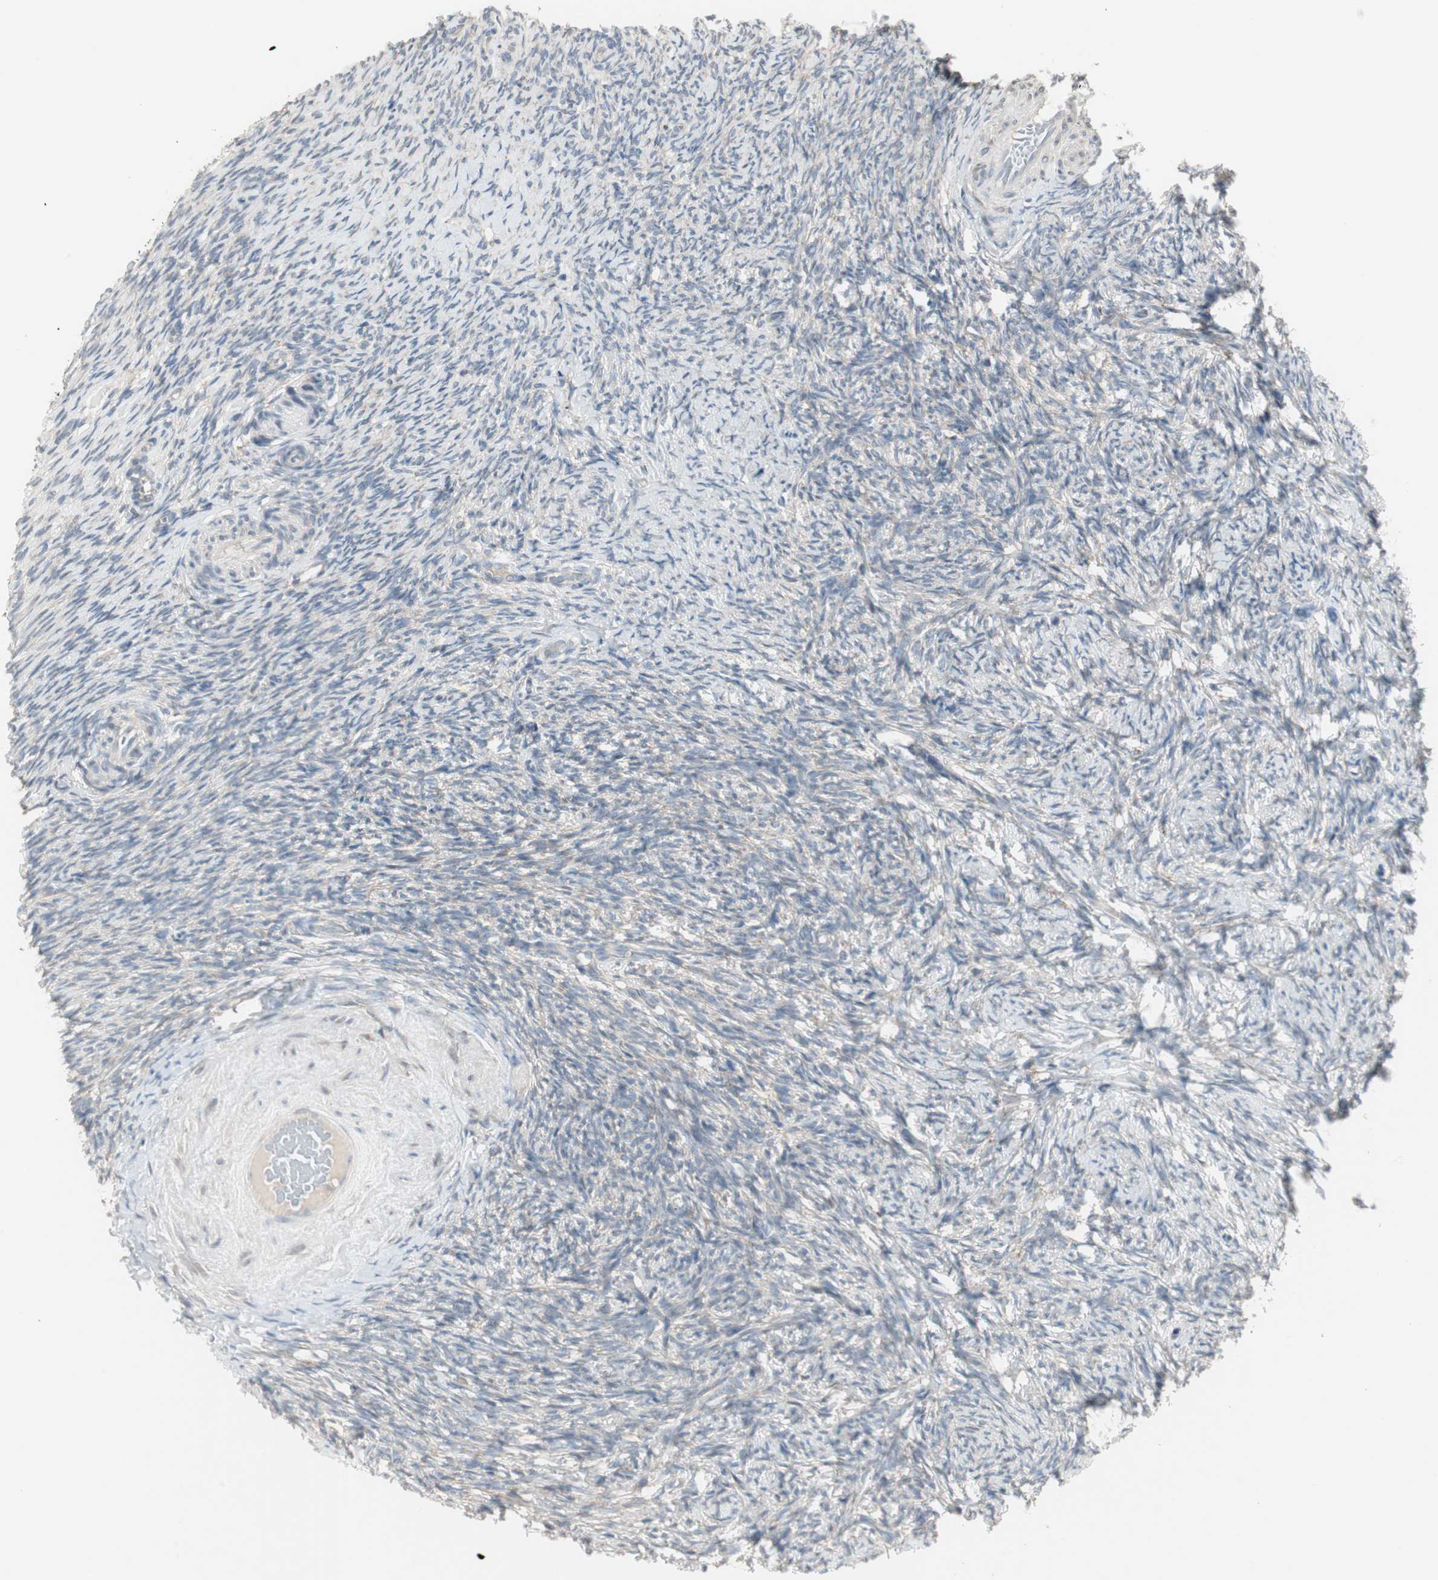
{"staining": {"intensity": "weak", "quantity": ">75%", "location": "cytoplasmic/membranous"}, "tissue": "ovary", "cell_type": "Follicle cells", "image_type": "normal", "snomed": [{"axis": "morphology", "description": "Normal tissue, NOS"}, {"axis": "topography", "description": "Ovary"}], "caption": "An image of ovary stained for a protein reveals weak cytoplasmic/membranous brown staining in follicle cells.", "gene": "ZFP36", "patient": {"sex": "female", "age": 60}}